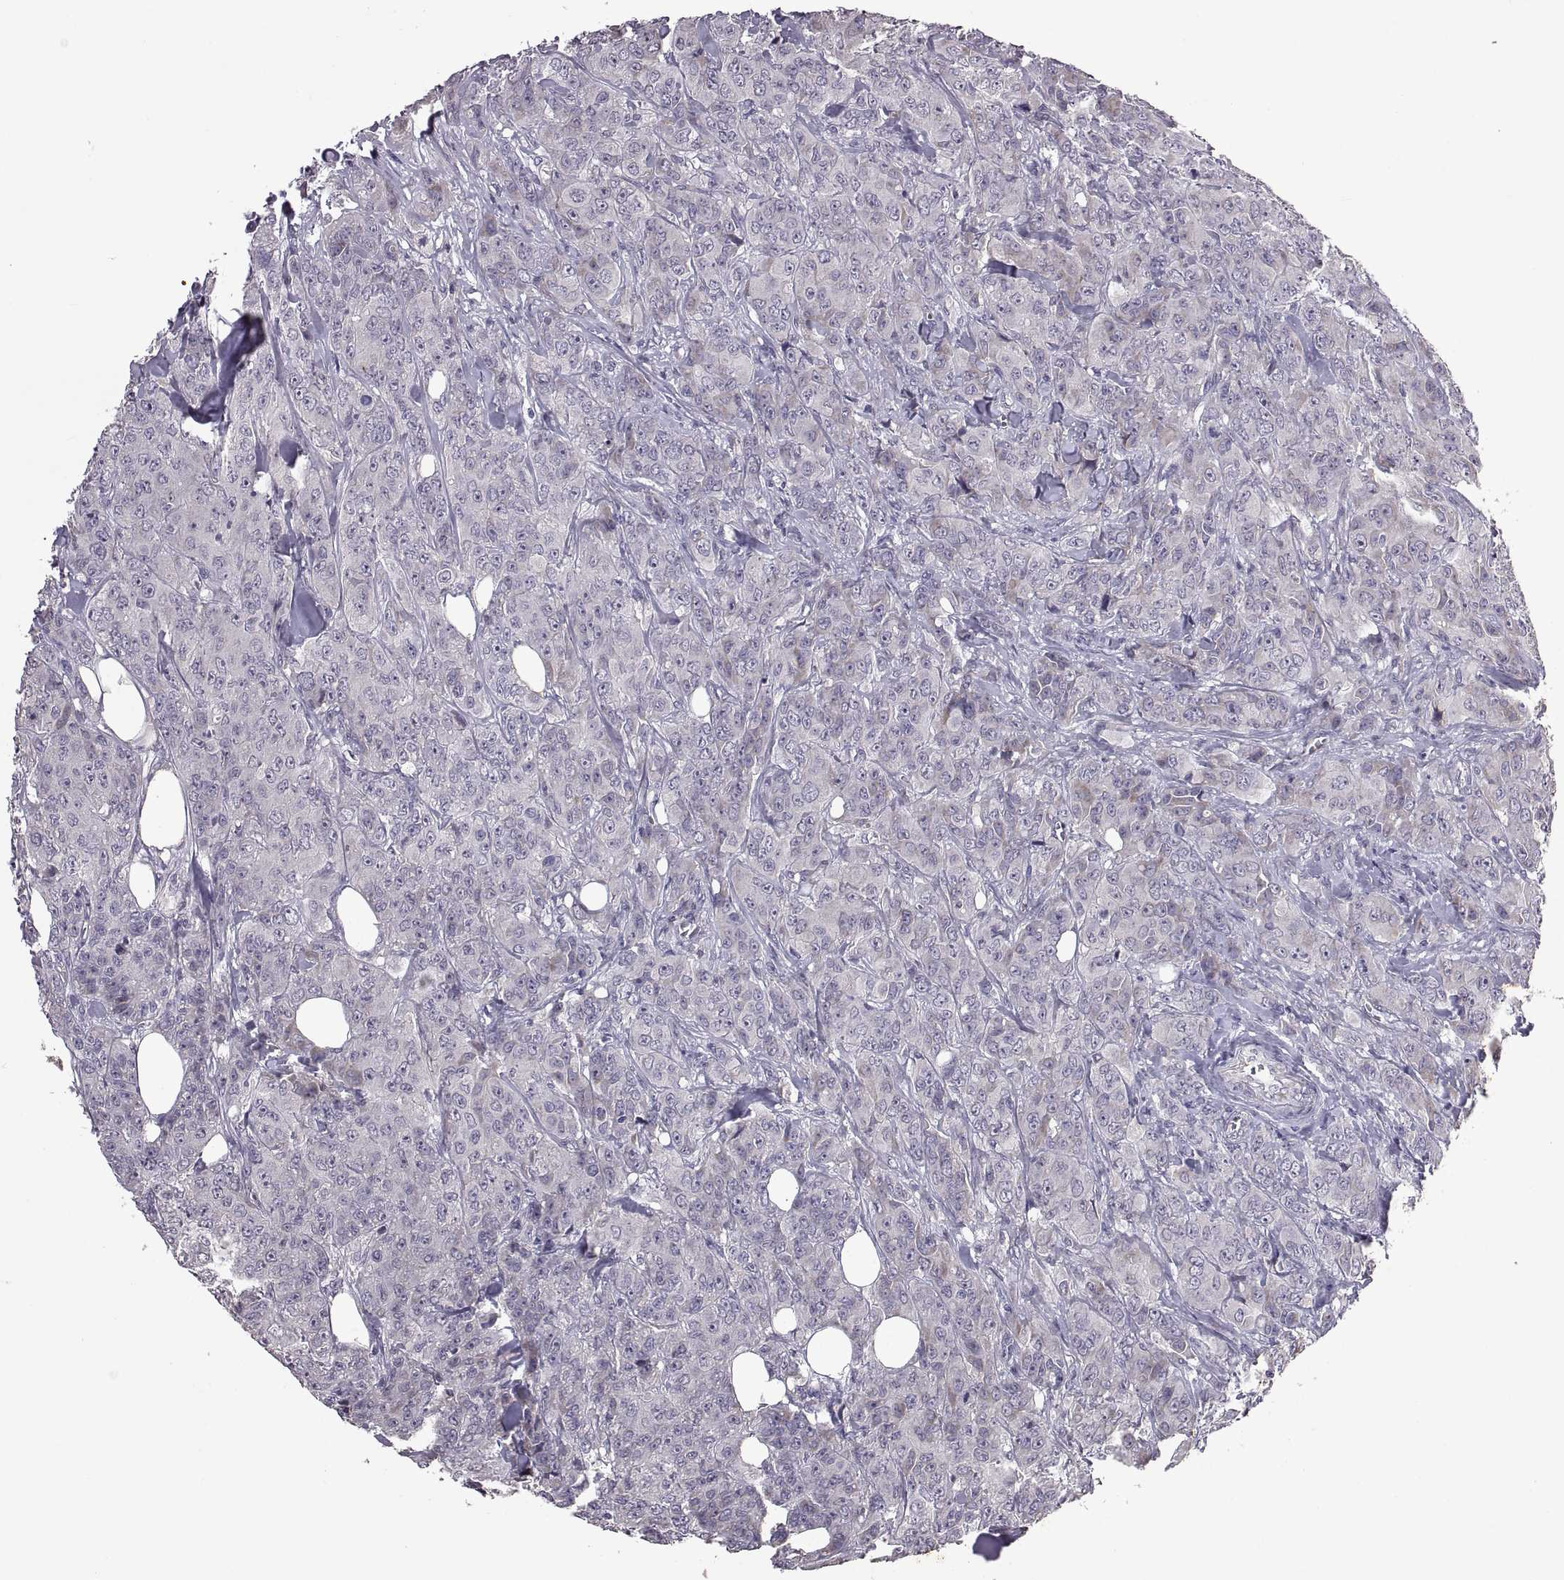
{"staining": {"intensity": "negative", "quantity": "none", "location": "none"}, "tissue": "breast cancer", "cell_type": "Tumor cells", "image_type": "cancer", "snomed": [{"axis": "morphology", "description": "Duct carcinoma"}, {"axis": "topography", "description": "Breast"}], "caption": "The image exhibits no significant positivity in tumor cells of breast cancer (infiltrating ductal carcinoma).", "gene": "DEFB136", "patient": {"sex": "female", "age": 43}}